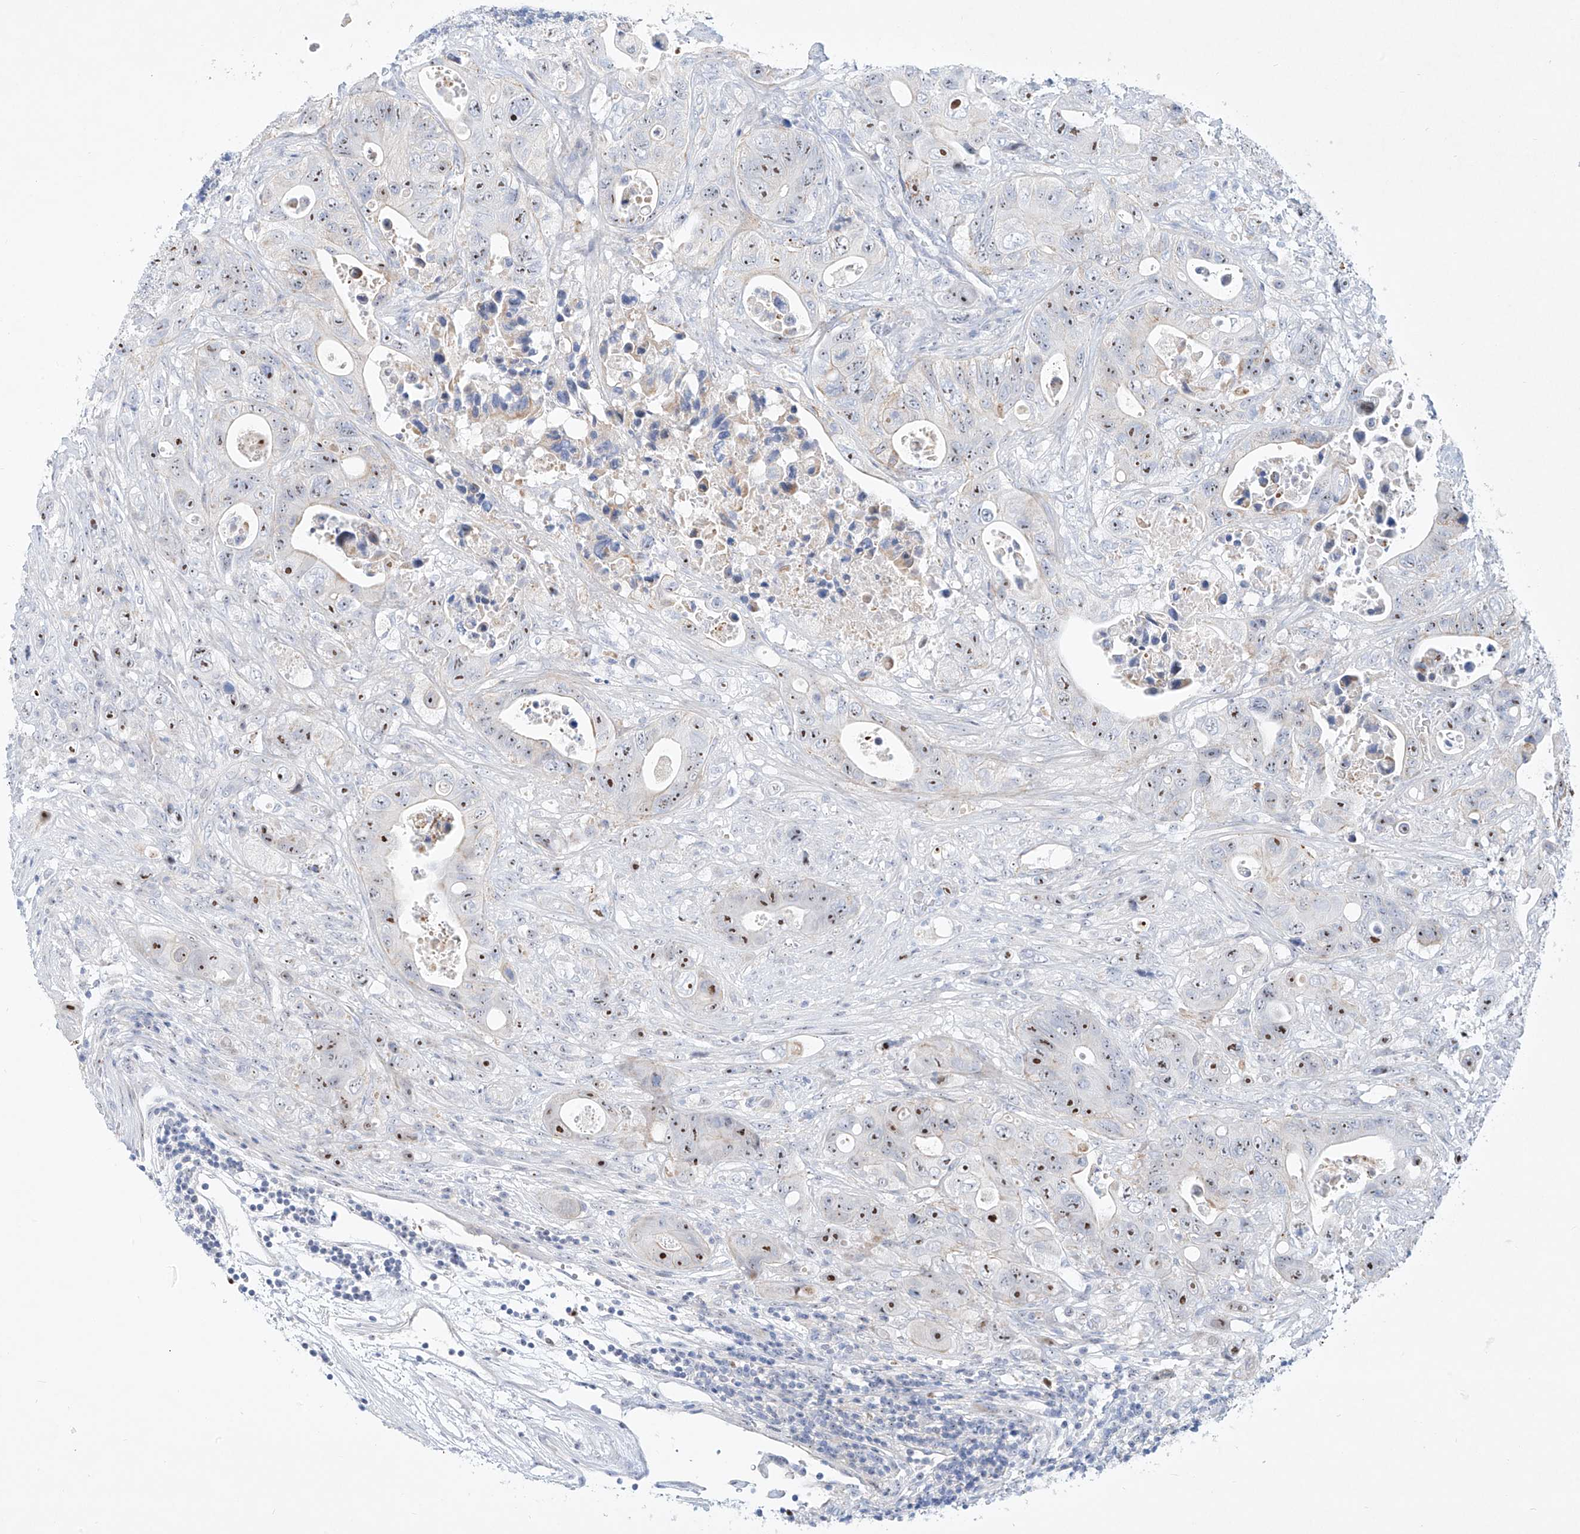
{"staining": {"intensity": "moderate", "quantity": "25%-75%", "location": "nuclear"}, "tissue": "colorectal cancer", "cell_type": "Tumor cells", "image_type": "cancer", "snomed": [{"axis": "morphology", "description": "Adenocarcinoma, NOS"}, {"axis": "topography", "description": "Colon"}], "caption": "There is medium levels of moderate nuclear positivity in tumor cells of adenocarcinoma (colorectal), as demonstrated by immunohistochemical staining (brown color).", "gene": "SNU13", "patient": {"sex": "female", "age": 46}}